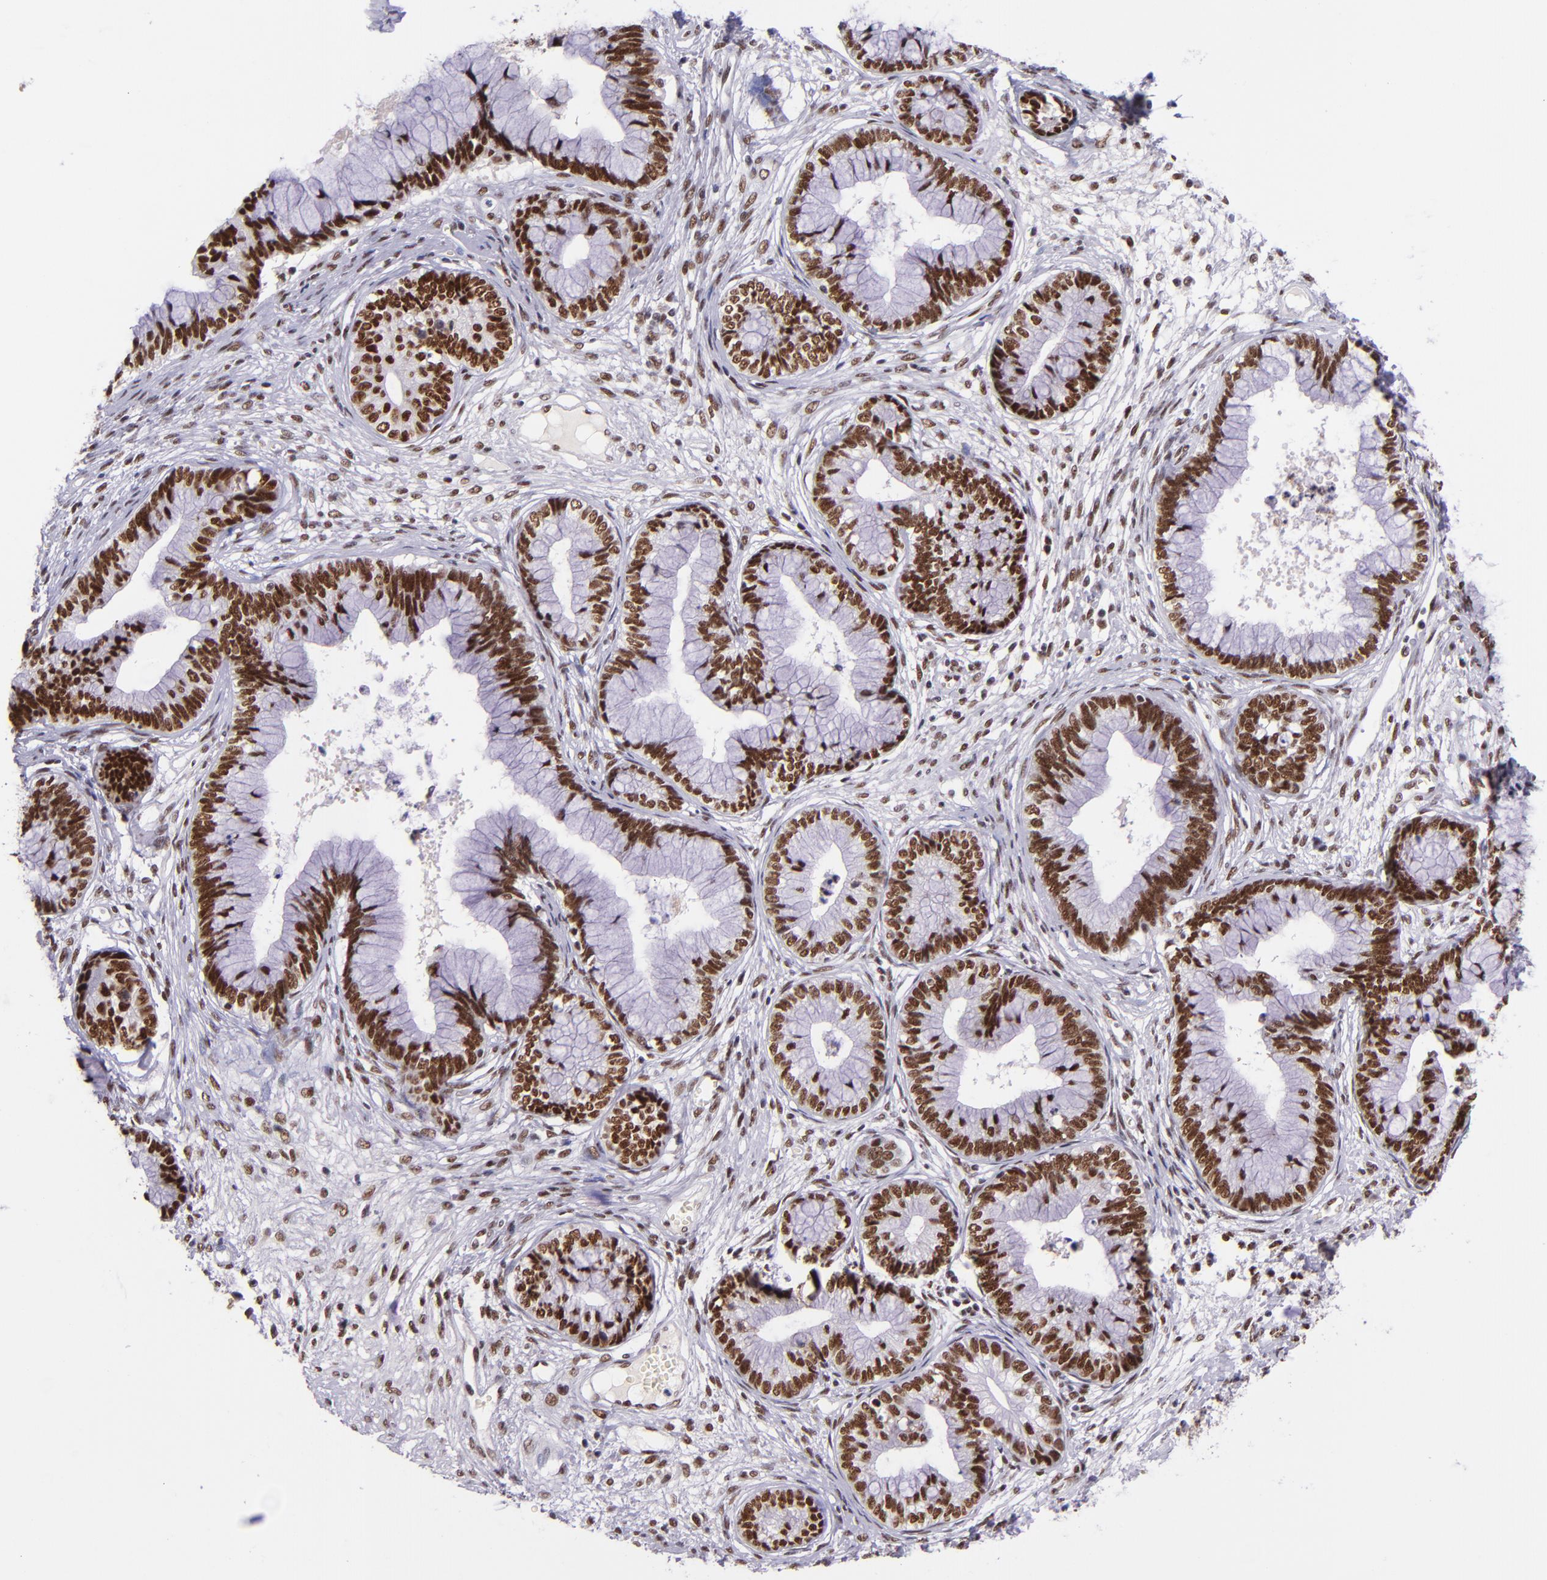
{"staining": {"intensity": "strong", "quantity": ">75%", "location": "nuclear"}, "tissue": "cervical cancer", "cell_type": "Tumor cells", "image_type": "cancer", "snomed": [{"axis": "morphology", "description": "Adenocarcinoma, NOS"}, {"axis": "topography", "description": "Cervix"}], "caption": "Cervical cancer stained with IHC reveals strong nuclear staining in about >75% of tumor cells.", "gene": "GPKOW", "patient": {"sex": "female", "age": 44}}